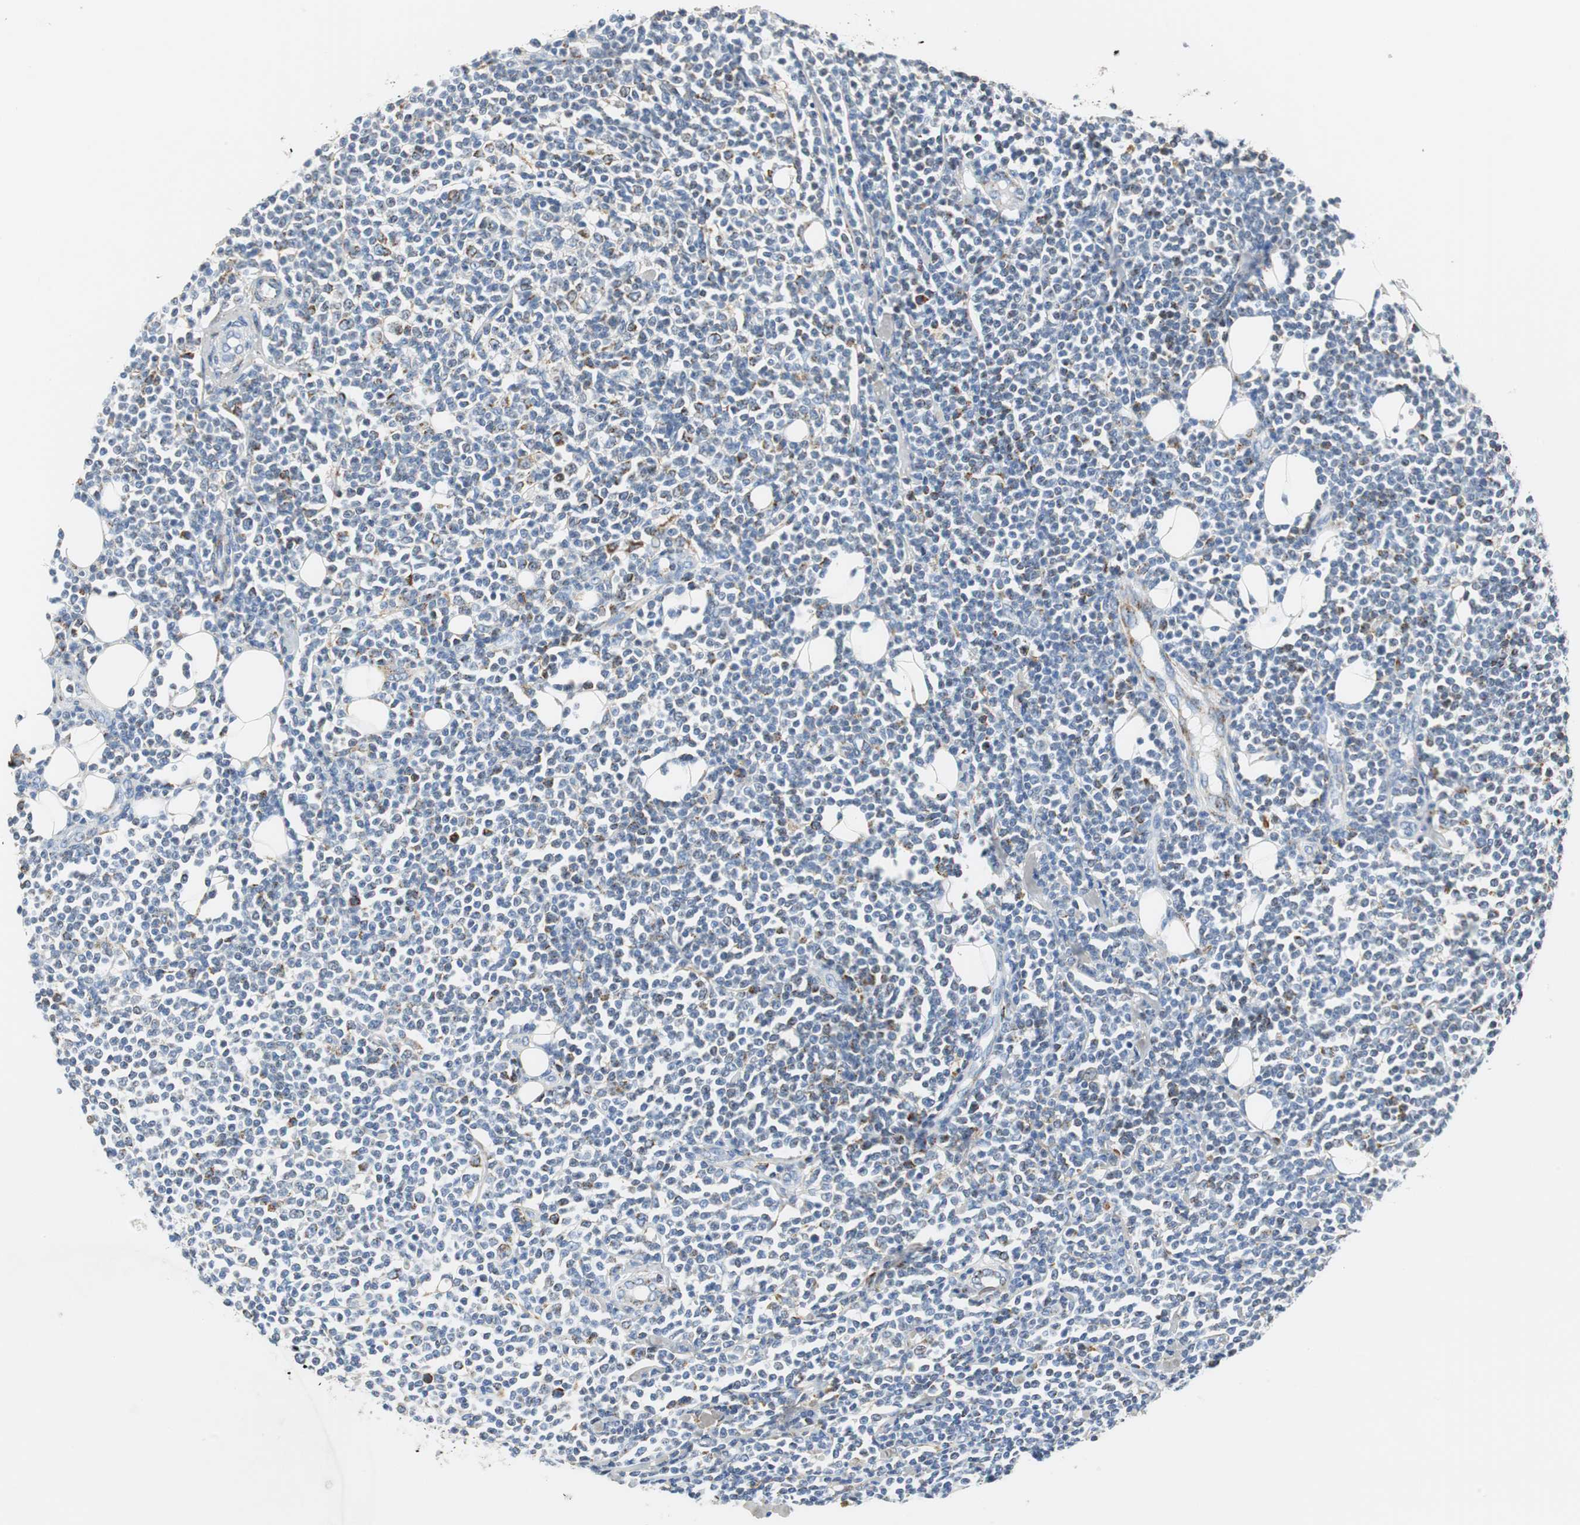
{"staining": {"intensity": "strong", "quantity": "<25%", "location": "cytoplasmic/membranous"}, "tissue": "lymphoma", "cell_type": "Tumor cells", "image_type": "cancer", "snomed": [{"axis": "morphology", "description": "Malignant lymphoma, non-Hodgkin's type, Low grade"}, {"axis": "topography", "description": "Soft tissue"}], "caption": "IHC micrograph of neoplastic tissue: human malignant lymphoma, non-Hodgkin's type (low-grade) stained using IHC exhibits medium levels of strong protein expression localized specifically in the cytoplasmic/membranous of tumor cells, appearing as a cytoplasmic/membranous brown color.", "gene": "C1QTNF7", "patient": {"sex": "male", "age": 92}}